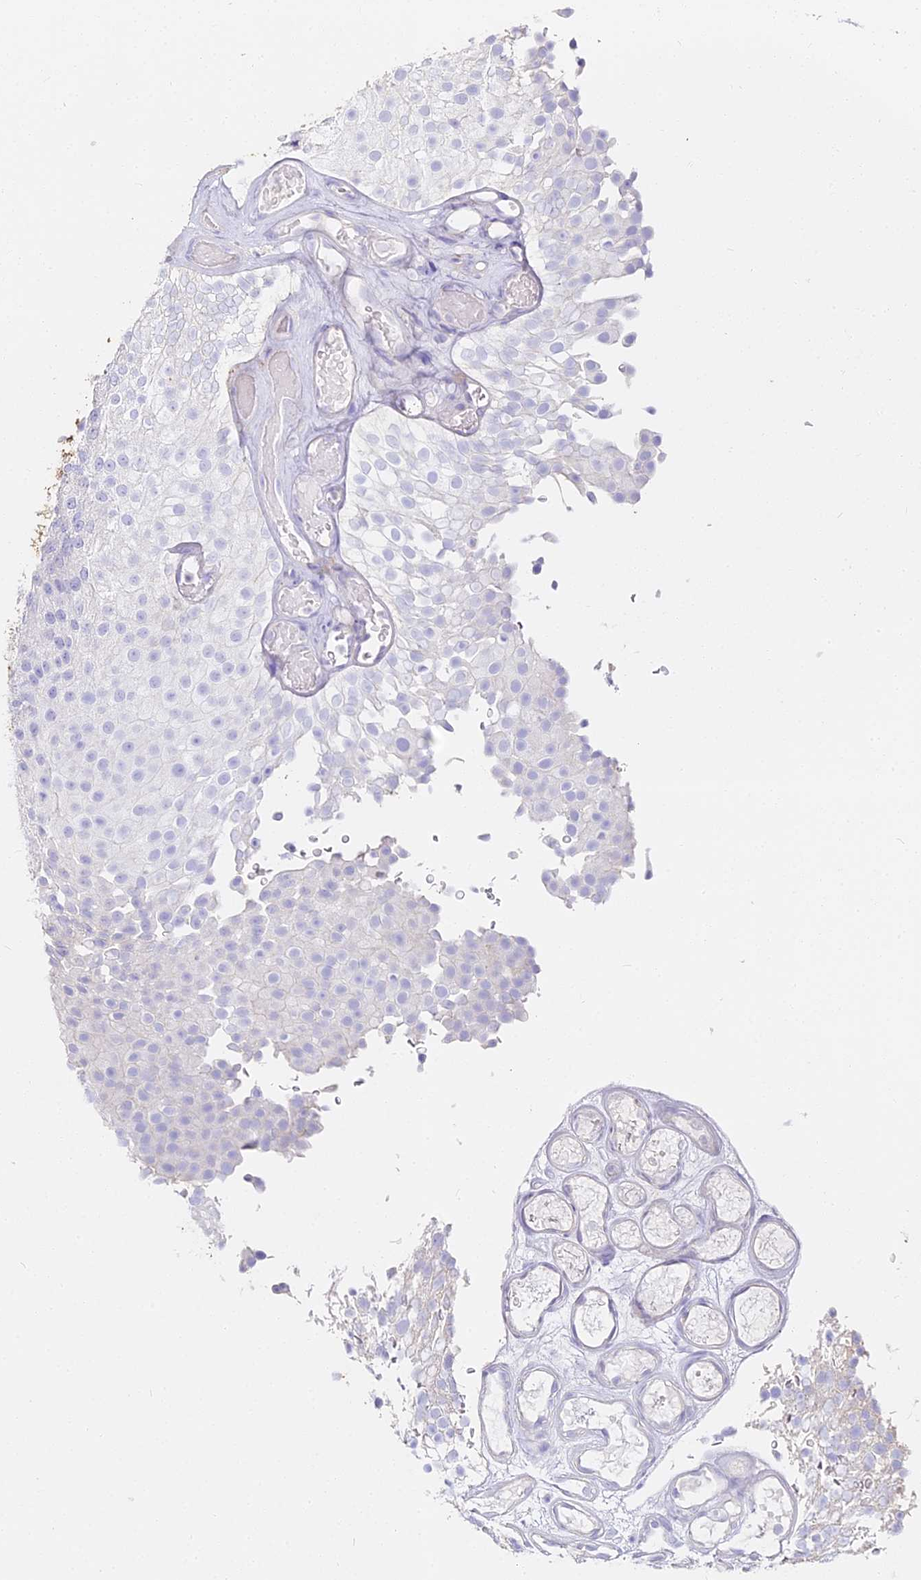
{"staining": {"intensity": "negative", "quantity": "none", "location": "none"}, "tissue": "urothelial cancer", "cell_type": "Tumor cells", "image_type": "cancer", "snomed": [{"axis": "morphology", "description": "Urothelial carcinoma, Low grade"}, {"axis": "topography", "description": "Urinary bladder"}], "caption": "DAB immunohistochemical staining of low-grade urothelial carcinoma demonstrates no significant staining in tumor cells.", "gene": "ALPG", "patient": {"sex": "male", "age": 78}}